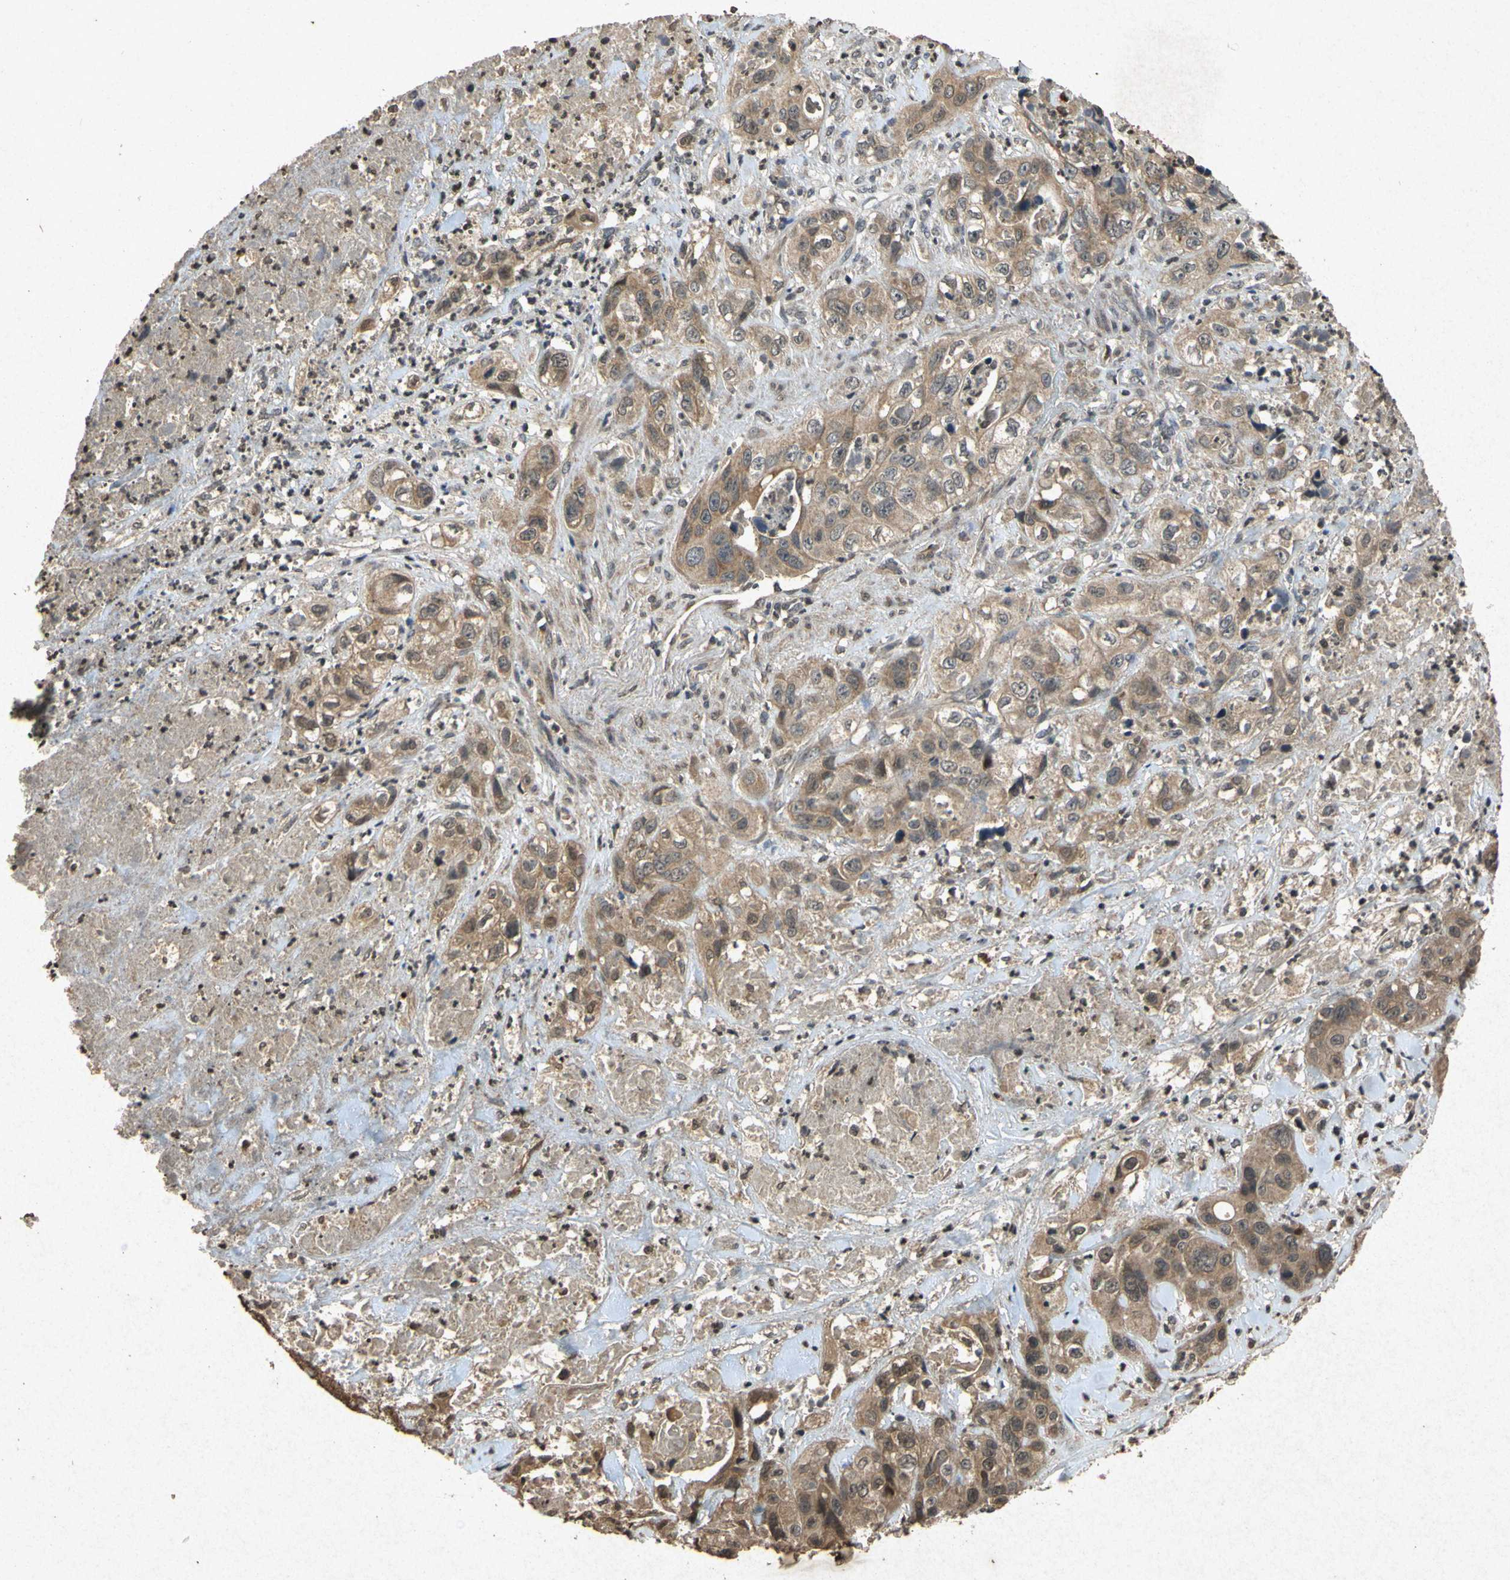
{"staining": {"intensity": "moderate", "quantity": ">75%", "location": "cytoplasmic/membranous"}, "tissue": "liver cancer", "cell_type": "Tumor cells", "image_type": "cancer", "snomed": [{"axis": "morphology", "description": "Cholangiocarcinoma"}, {"axis": "topography", "description": "Liver"}], "caption": "This histopathology image exhibits liver cancer (cholangiocarcinoma) stained with immunohistochemistry to label a protein in brown. The cytoplasmic/membranous of tumor cells show moderate positivity for the protein. Nuclei are counter-stained blue.", "gene": "ATP6V1H", "patient": {"sex": "female", "age": 61}}